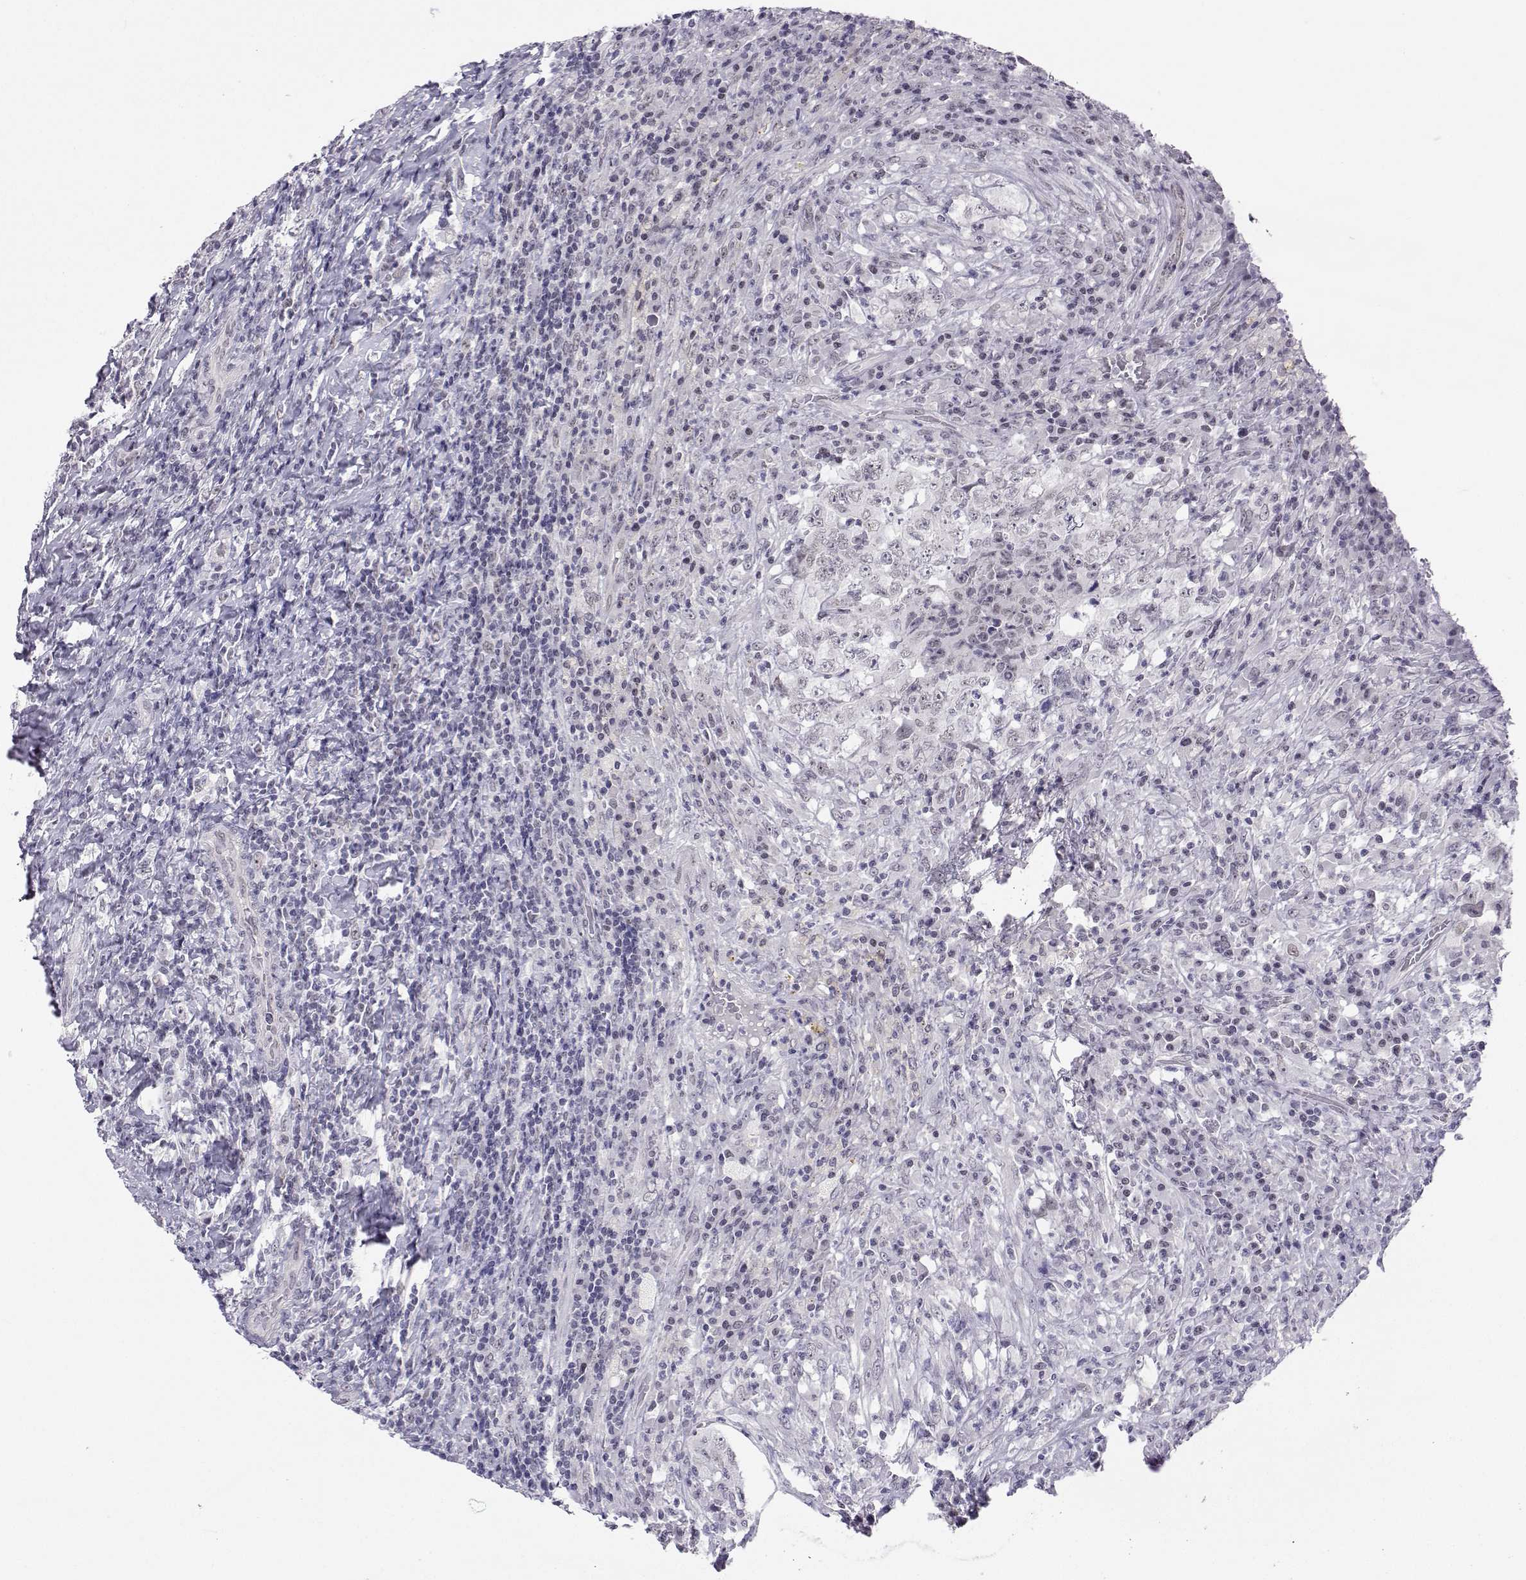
{"staining": {"intensity": "negative", "quantity": "none", "location": "none"}, "tissue": "testis cancer", "cell_type": "Tumor cells", "image_type": "cancer", "snomed": [{"axis": "morphology", "description": "Necrosis, NOS"}, {"axis": "morphology", "description": "Carcinoma, Embryonal, NOS"}, {"axis": "topography", "description": "Testis"}], "caption": "DAB (3,3'-diaminobenzidine) immunohistochemical staining of testis embryonal carcinoma exhibits no significant positivity in tumor cells. Brightfield microscopy of immunohistochemistry (IHC) stained with DAB (brown) and hematoxylin (blue), captured at high magnification.", "gene": "MED26", "patient": {"sex": "male", "age": 19}}